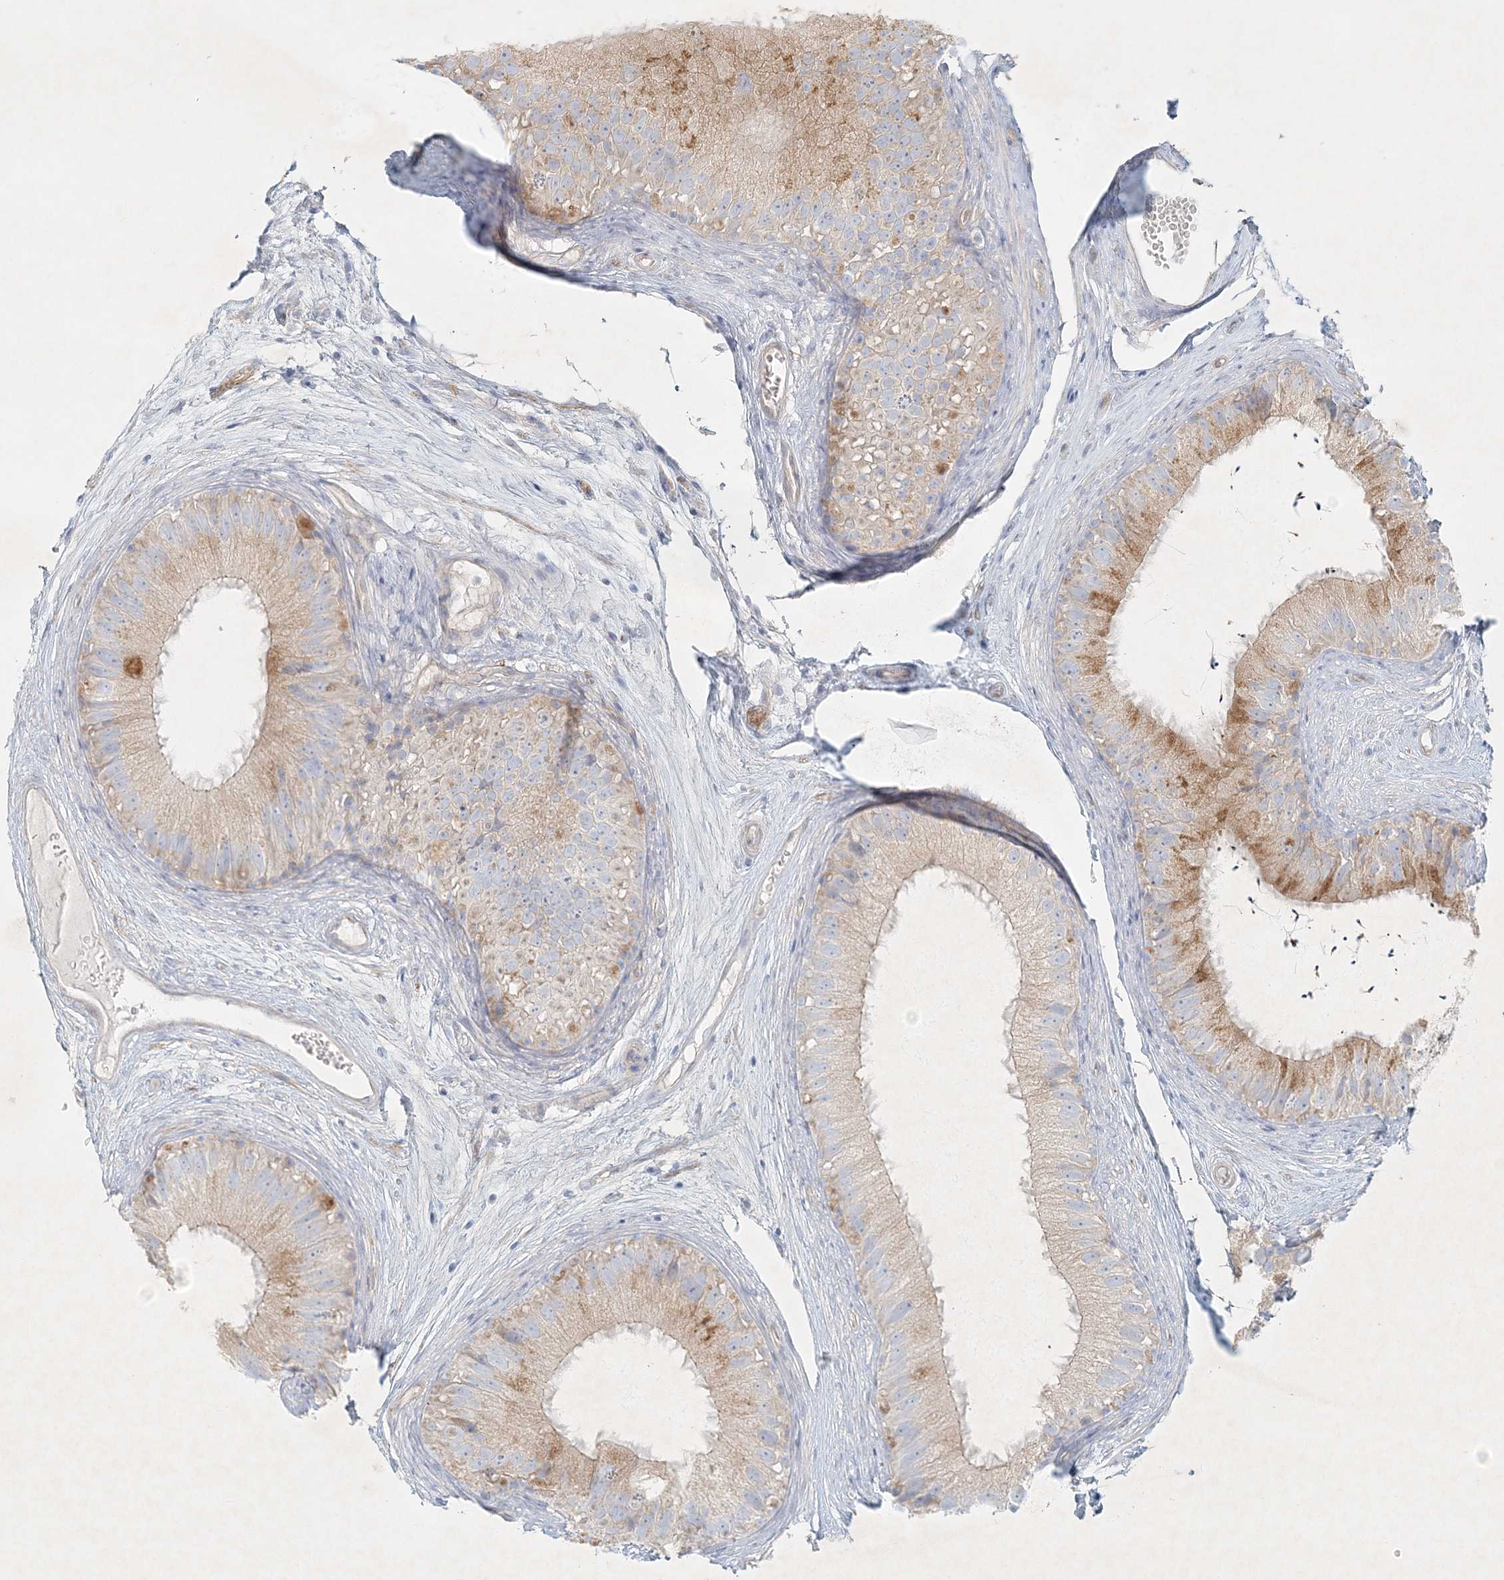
{"staining": {"intensity": "moderate", "quantity": ">75%", "location": "cytoplasmic/membranous"}, "tissue": "epididymis", "cell_type": "Glandular cells", "image_type": "normal", "snomed": [{"axis": "morphology", "description": "Normal tissue, NOS"}, {"axis": "topography", "description": "Epididymis"}], "caption": "DAB (3,3'-diaminobenzidine) immunohistochemical staining of unremarkable epididymis demonstrates moderate cytoplasmic/membranous protein expression in about >75% of glandular cells. The staining was performed using DAB (3,3'-diaminobenzidine) to visualize the protein expression in brown, while the nuclei were stained in blue with hematoxylin (Magnification: 20x).", "gene": "STK11IP", "patient": {"sex": "male", "age": 77}}